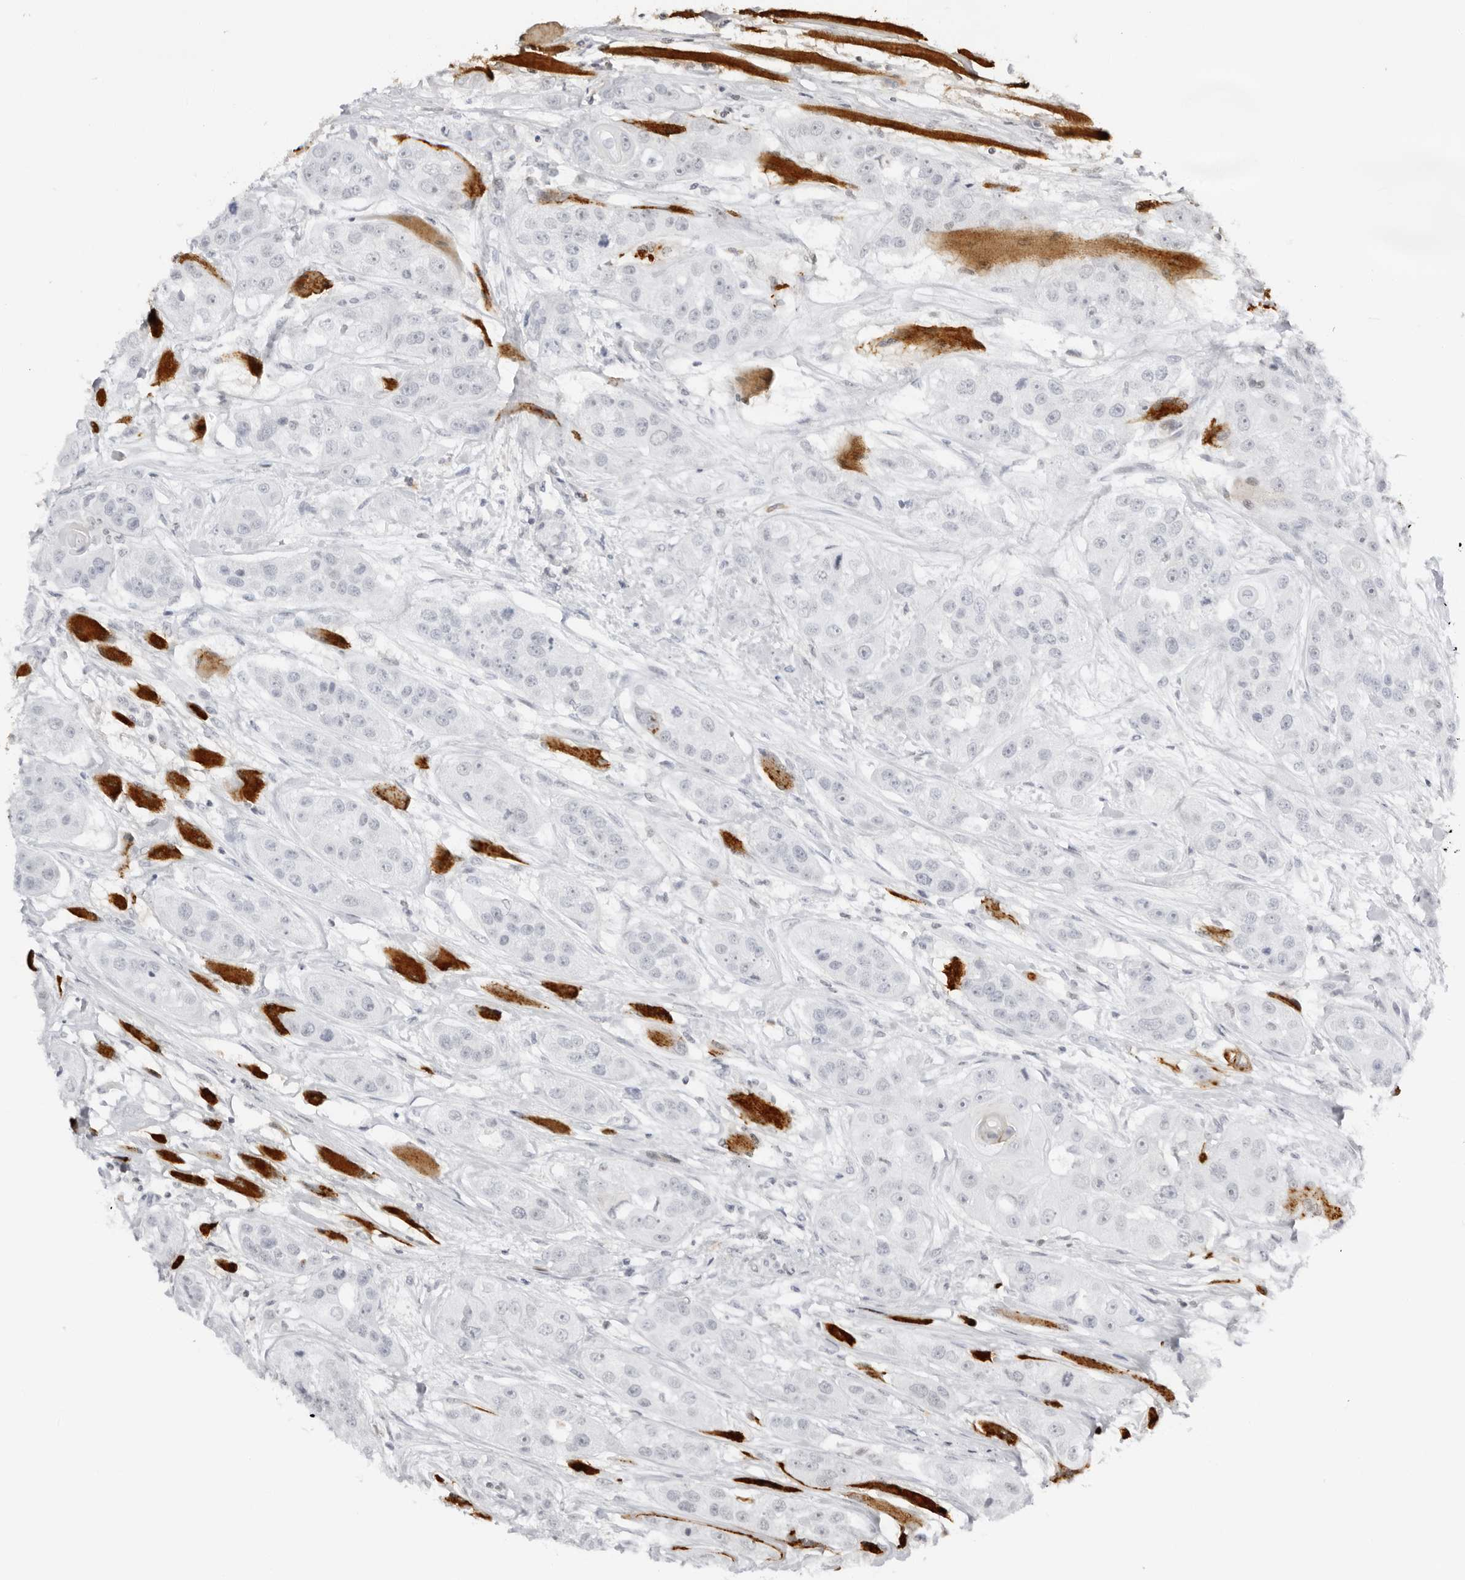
{"staining": {"intensity": "negative", "quantity": "none", "location": "none"}, "tissue": "head and neck cancer", "cell_type": "Tumor cells", "image_type": "cancer", "snomed": [{"axis": "morphology", "description": "Normal tissue, NOS"}, {"axis": "morphology", "description": "Squamous cell carcinoma, NOS"}, {"axis": "topography", "description": "Skeletal muscle"}, {"axis": "topography", "description": "Head-Neck"}], "caption": "High power microscopy photomicrograph of an immunohistochemistry (IHC) image of head and neck squamous cell carcinoma, revealing no significant positivity in tumor cells.", "gene": "RNF146", "patient": {"sex": "male", "age": 51}}